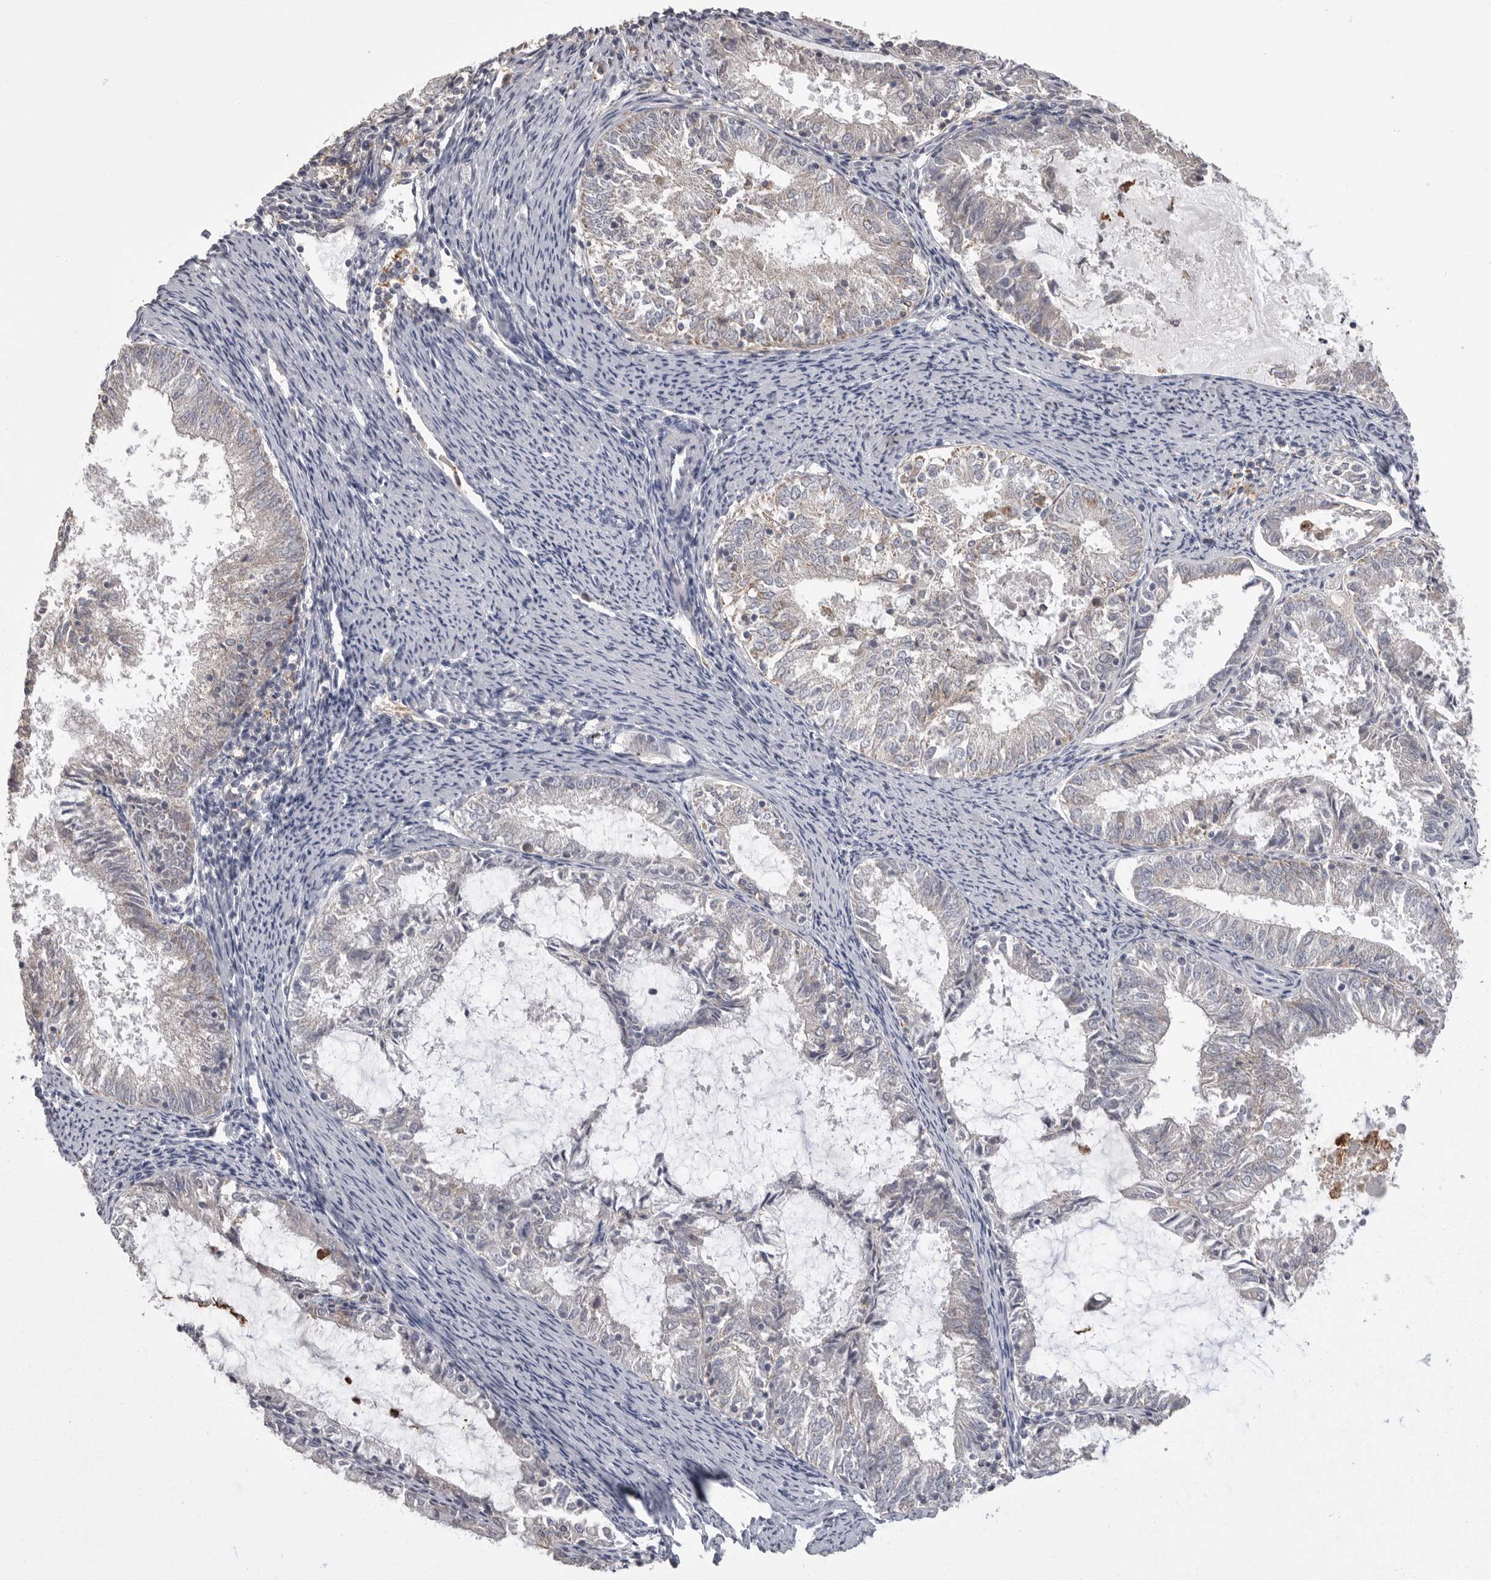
{"staining": {"intensity": "negative", "quantity": "none", "location": "none"}, "tissue": "endometrial cancer", "cell_type": "Tumor cells", "image_type": "cancer", "snomed": [{"axis": "morphology", "description": "Adenocarcinoma, NOS"}, {"axis": "topography", "description": "Endometrium"}], "caption": "An immunohistochemistry (IHC) photomicrograph of endometrial cancer (adenocarcinoma) is shown. There is no staining in tumor cells of endometrial cancer (adenocarcinoma). The staining was performed using DAB to visualize the protein expression in brown, while the nuclei were stained in blue with hematoxylin (Magnification: 20x).", "gene": "CMTM6", "patient": {"sex": "female", "age": 57}}